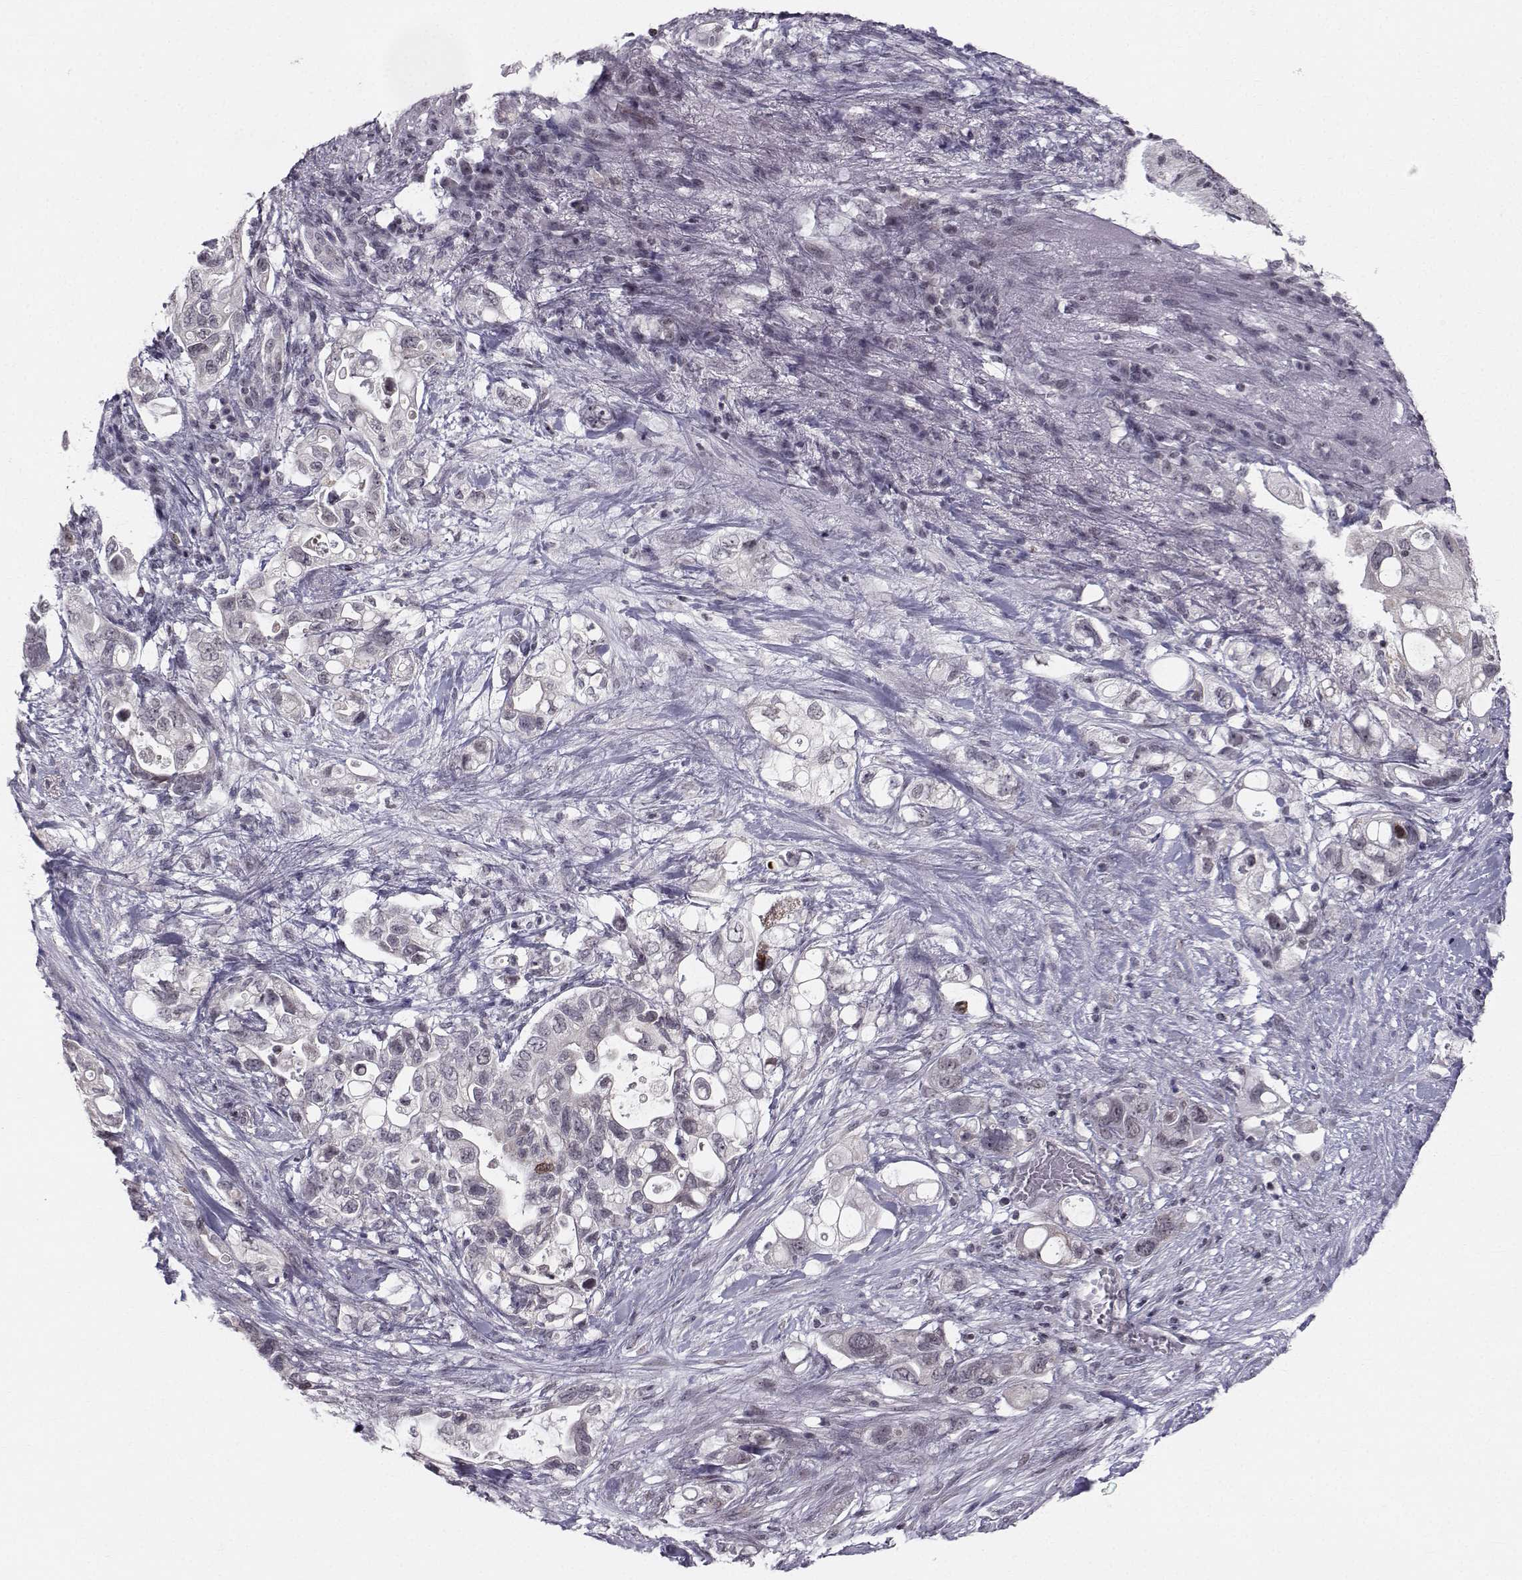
{"staining": {"intensity": "negative", "quantity": "none", "location": "none"}, "tissue": "pancreatic cancer", "cell_type": "Tumor cells", "image_type": "cancer", "snomed": [{"axis": "morphology", "description": "Adenocarcinoma, NOS"}, {"axis": "topography", "description": "Pancreas"}], "caption": "This is a image of immunohistochemistry (IHC) staining of pancreatic cancer, which shows no positivity in tumor cells.", "gene": "MARCHF4", "patient": {"sex": "female", "age": 72}}